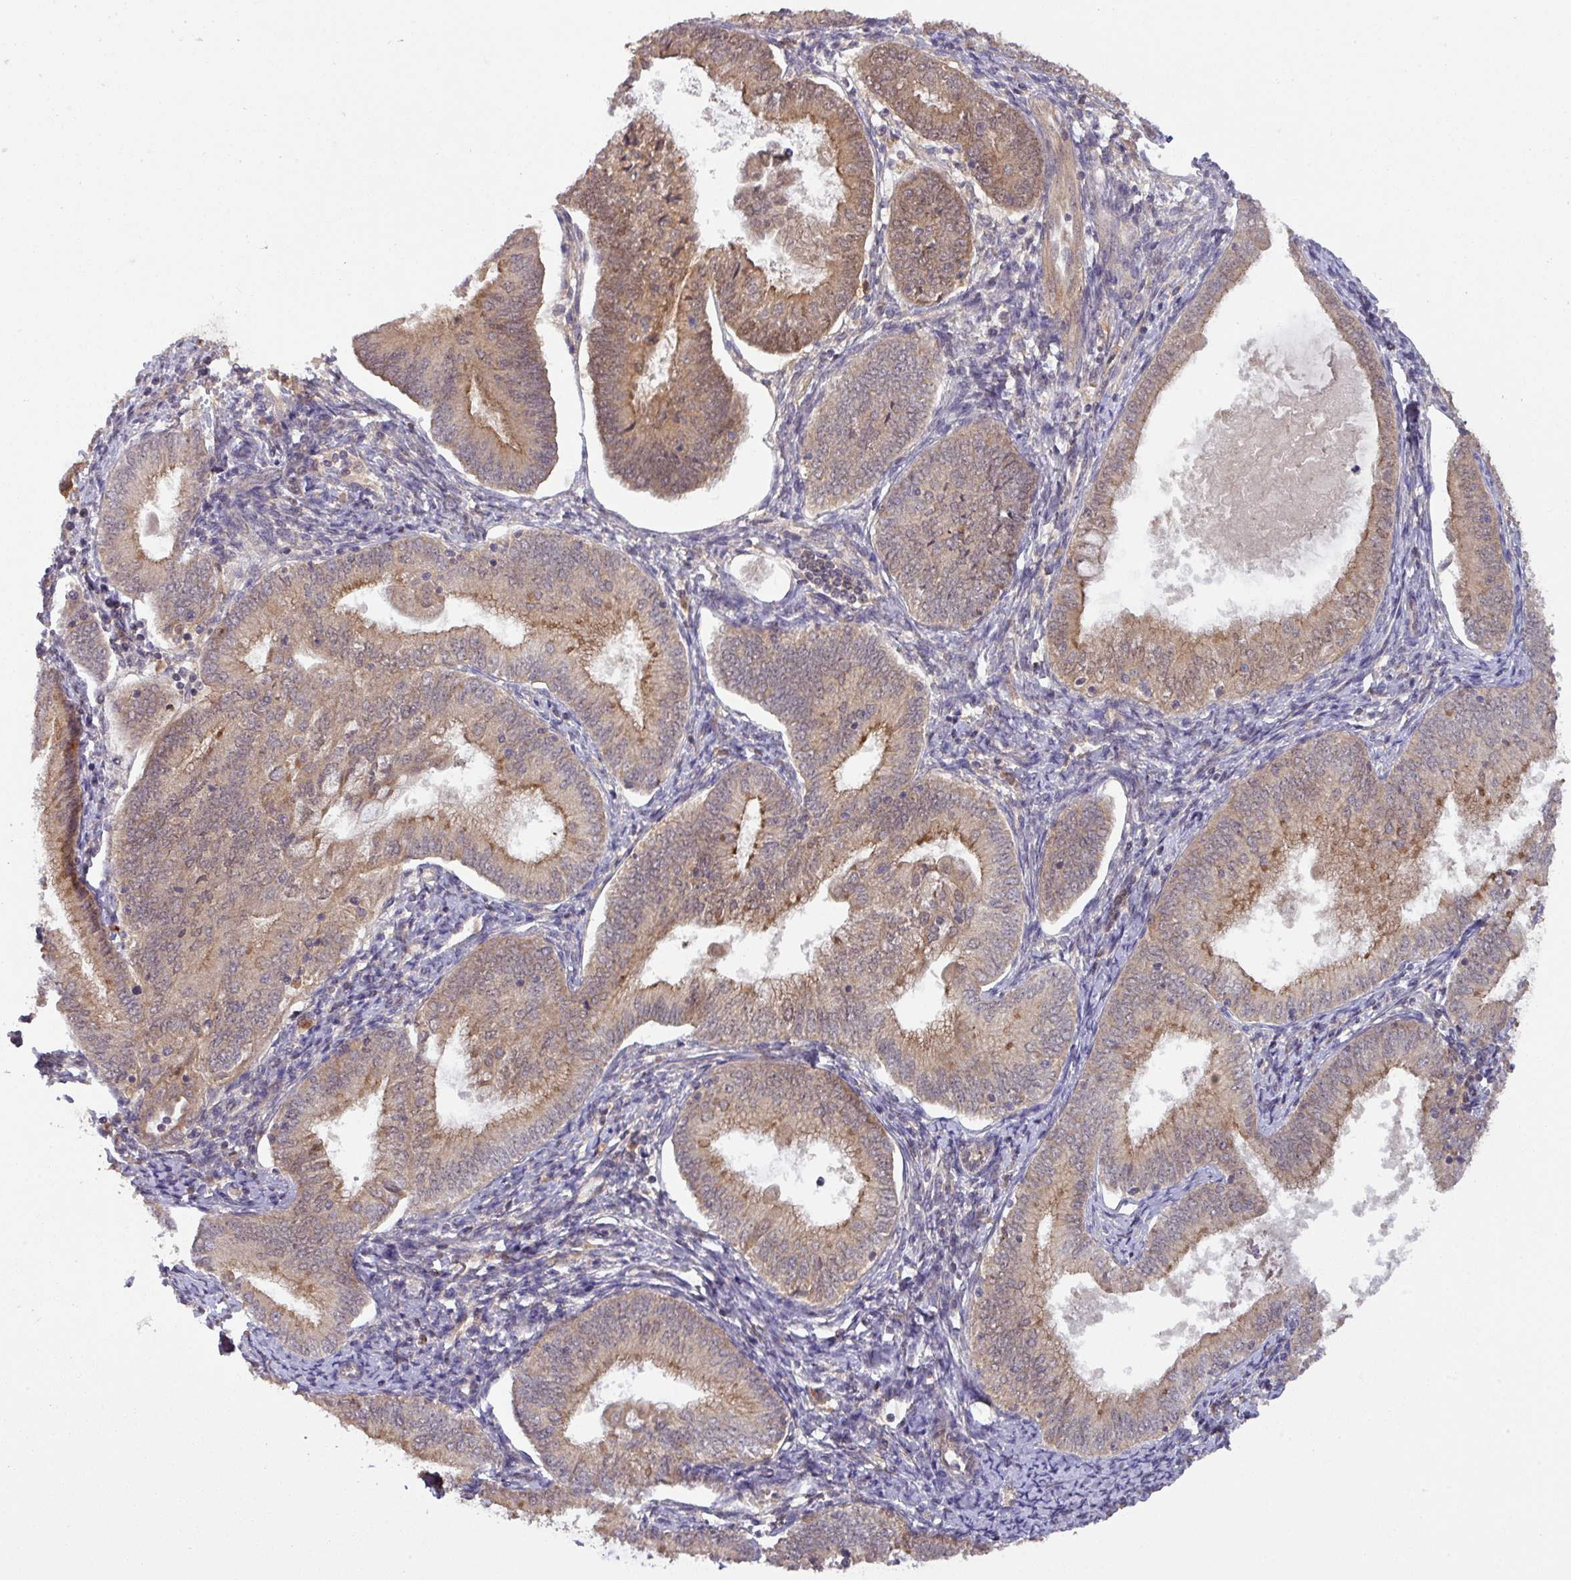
{"staining": {"intensity": "moderate", "quantity": ">75%", "location": "cytoplasmic/membranous"}, "tissue": "endometrial cancer", "cell_type": "Tumor cells", "image_type": "cancer", "snomed": [{"axis": "morphology", "description": "Adenocarcinoma, NOS"}, {"axis": "topography", "description": "Endometrium"}], "caption": "DAB immunohistochemical staining of human endometrial cancer (adenocarcinoma) exhibits moderate cytoplasmic/membranous protein positivity in approximately >75% of tumor cells.", "gene": "CCDC121", "patient": {"sex": "female", "age": 55}}